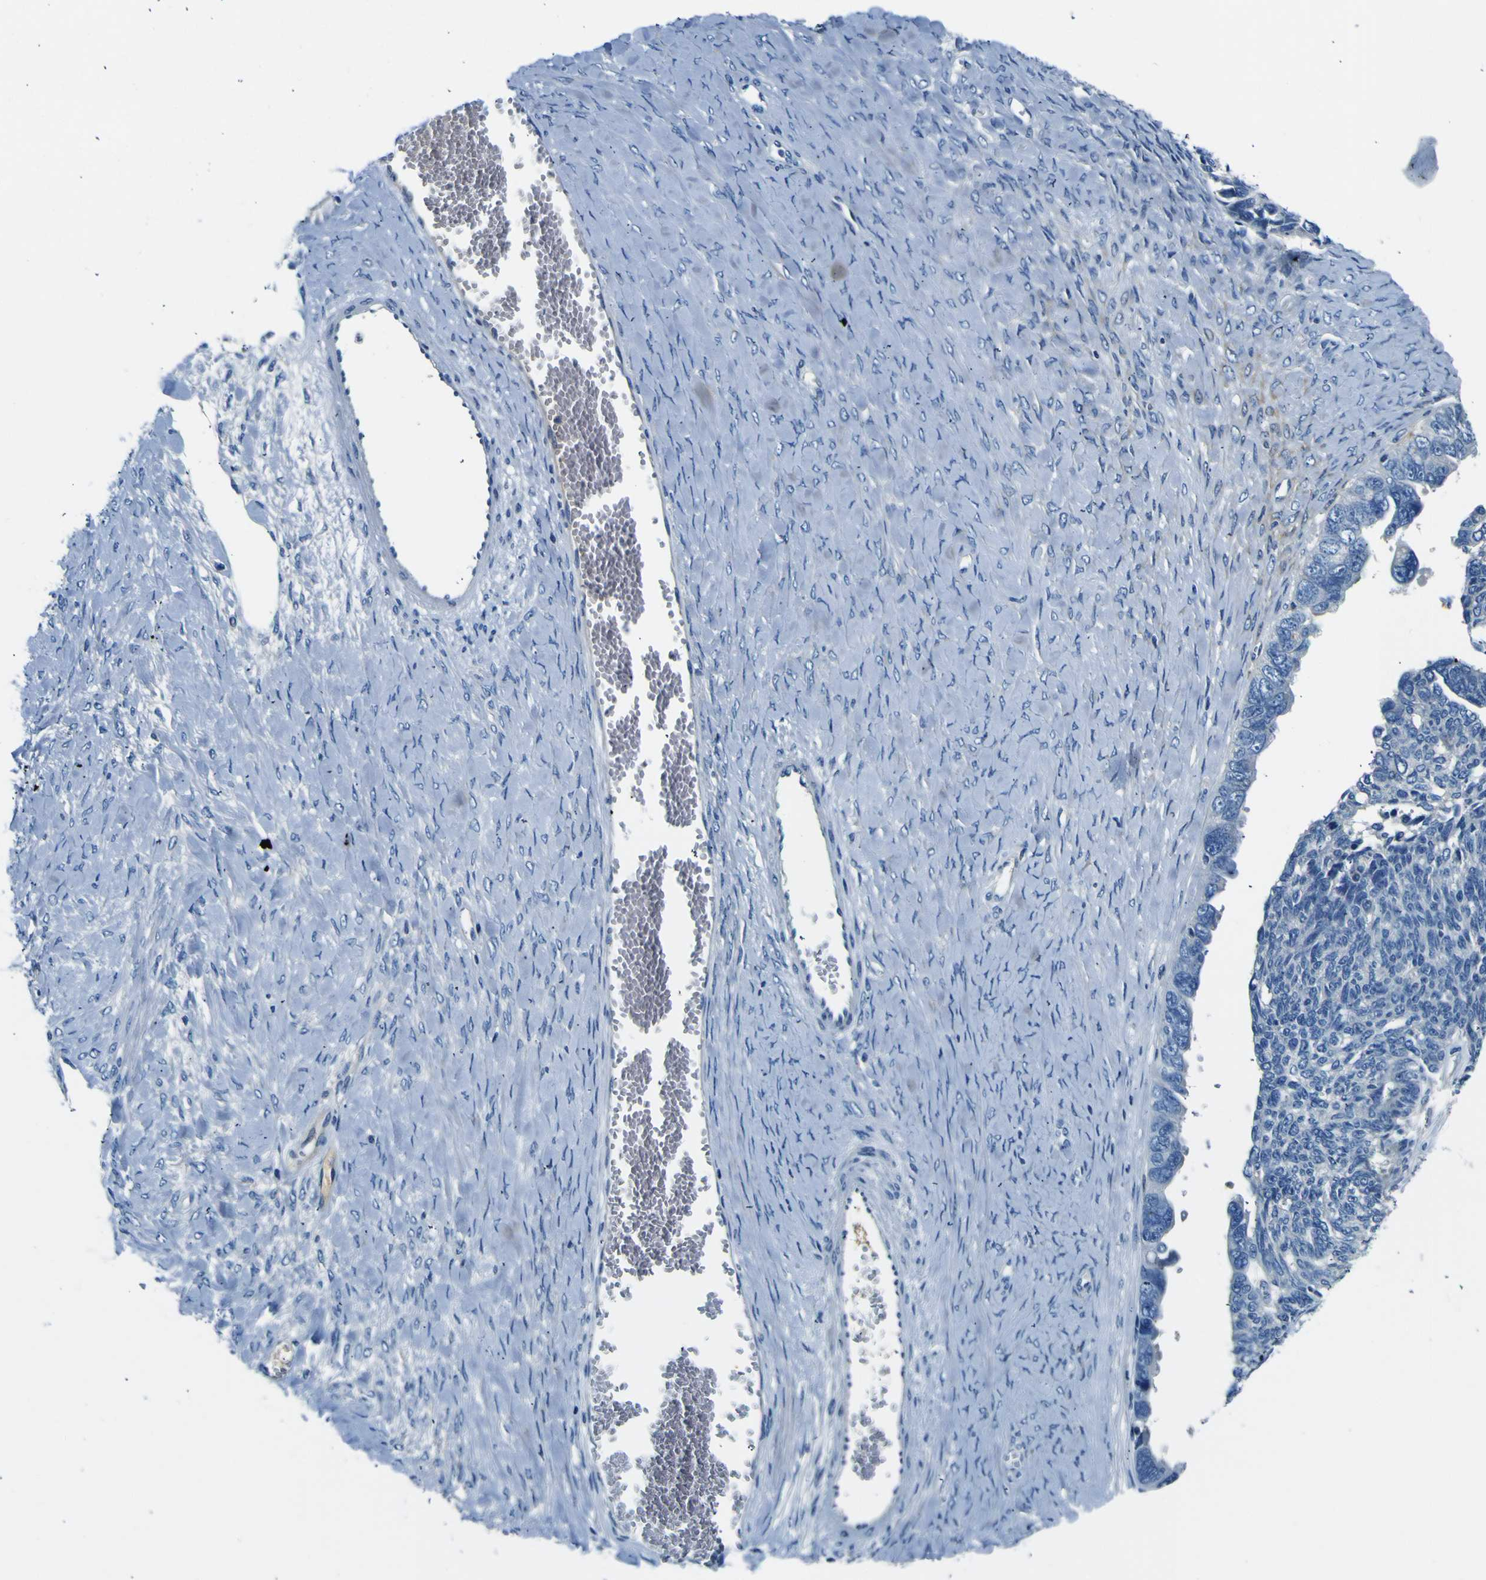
{"staining": {"intensity": "negative", "quantity": "none", "location": "none"}, "tissue": "ovarian cancer", "cell_type": "Tumor cells", "image_type": "cancer", "snomed": [{"axis": "morphology", "description": "Cystadenocarcinoma, serous, NOS"}, {"axis": "topography", "description": "Ovary"}], "caption": "Immunohistochemical staining of ovarian cancer (serous cystadenocarcinoma) displays no significant positivity in tumor cells.", "gene": "ADGRA2", "patient": {"sex": "female", "age": 79}}